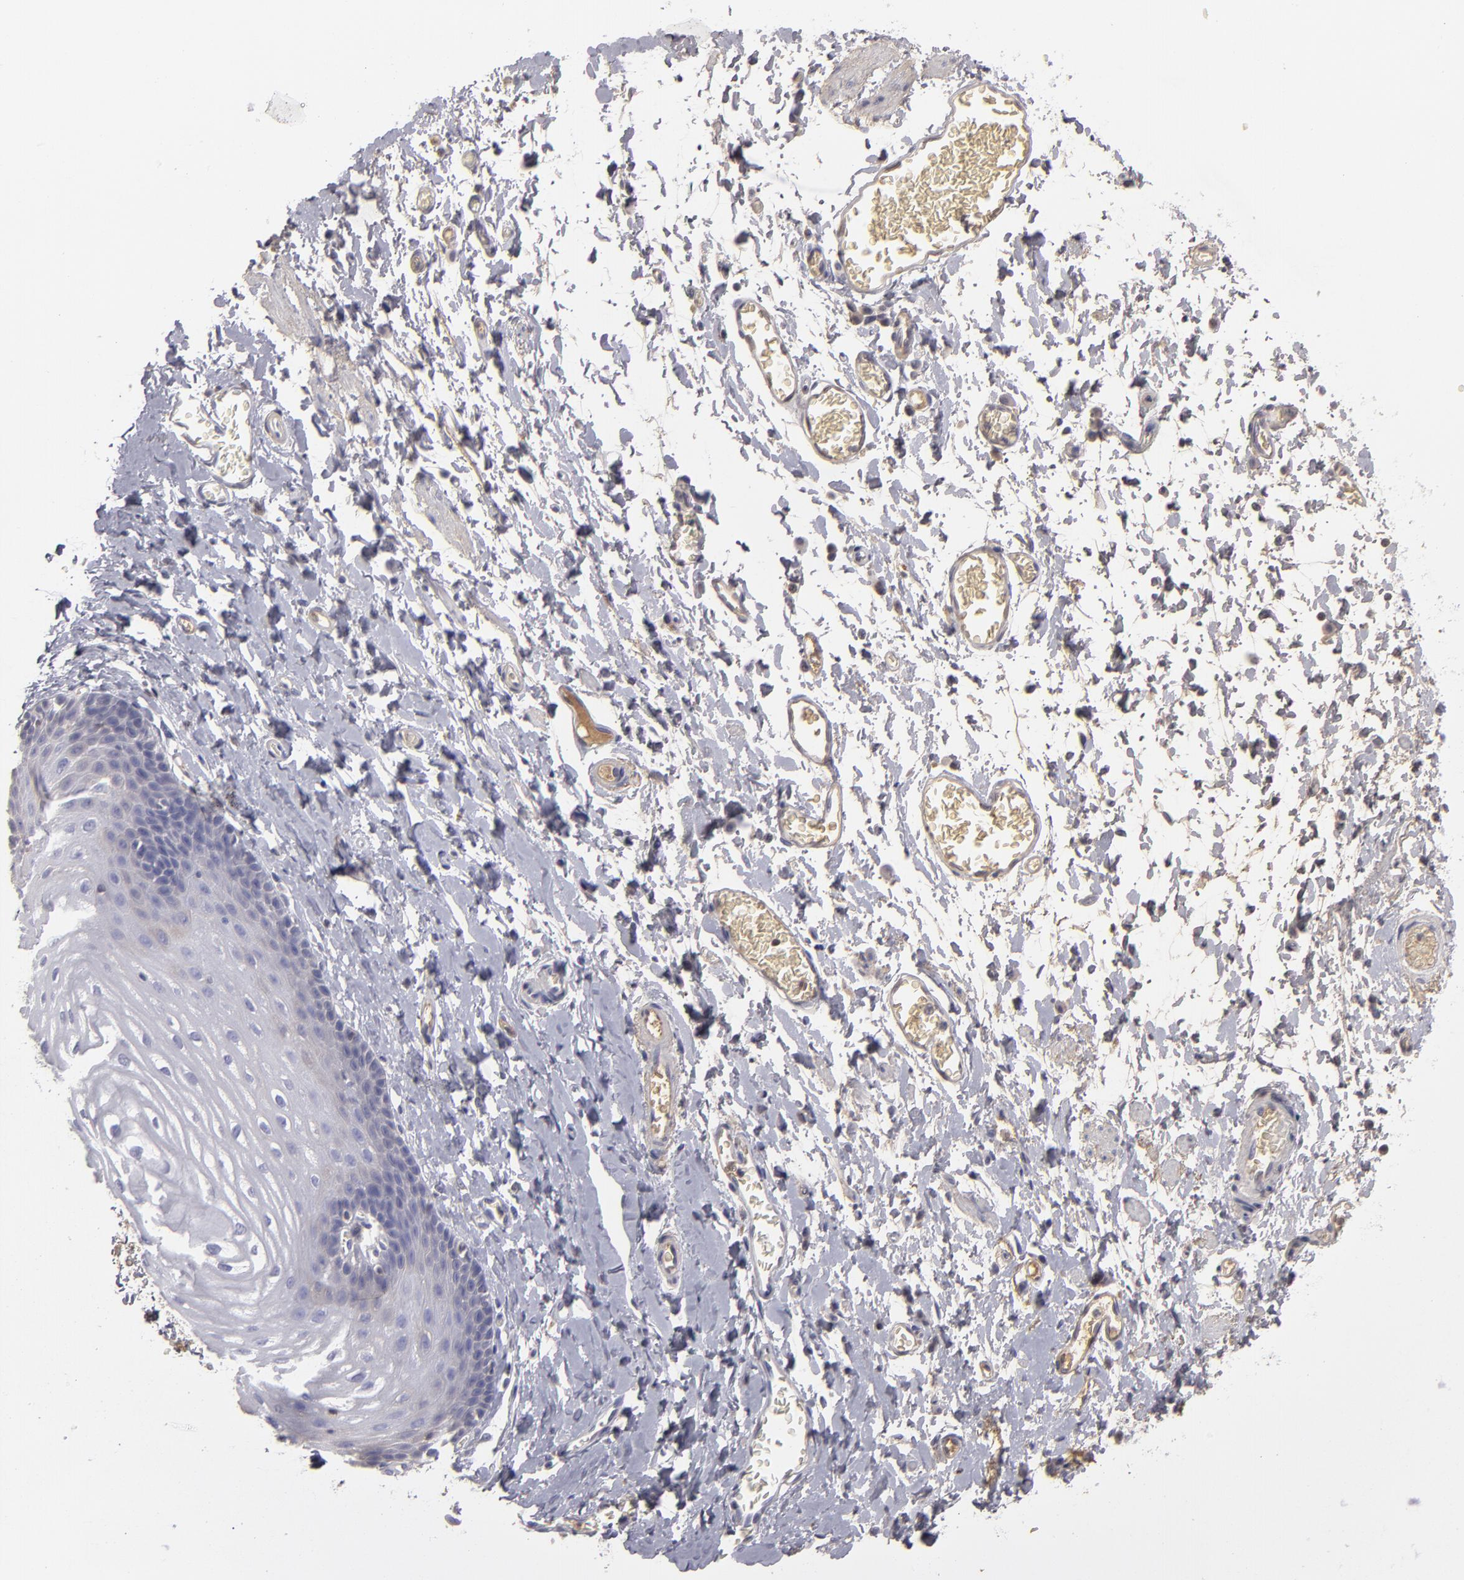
{"staining": {"intensity": "negative", "quantity": "none", "location": "none"}, "tissue": "esophagus", "cell_type": "Squamous epithelial cells", "image_type": "normal", "snomed": [{"axis": "morphology", "description": "Normal tissue, NOS"}, {"axis": "topography", "description": "Esophagus"}], "caption": "Protein analysis of normal esophagus displays no significant positivity in squamous epithelial cells.", "gene": "SERPINA1", "patient": {"sex": "male", "age": 70}}